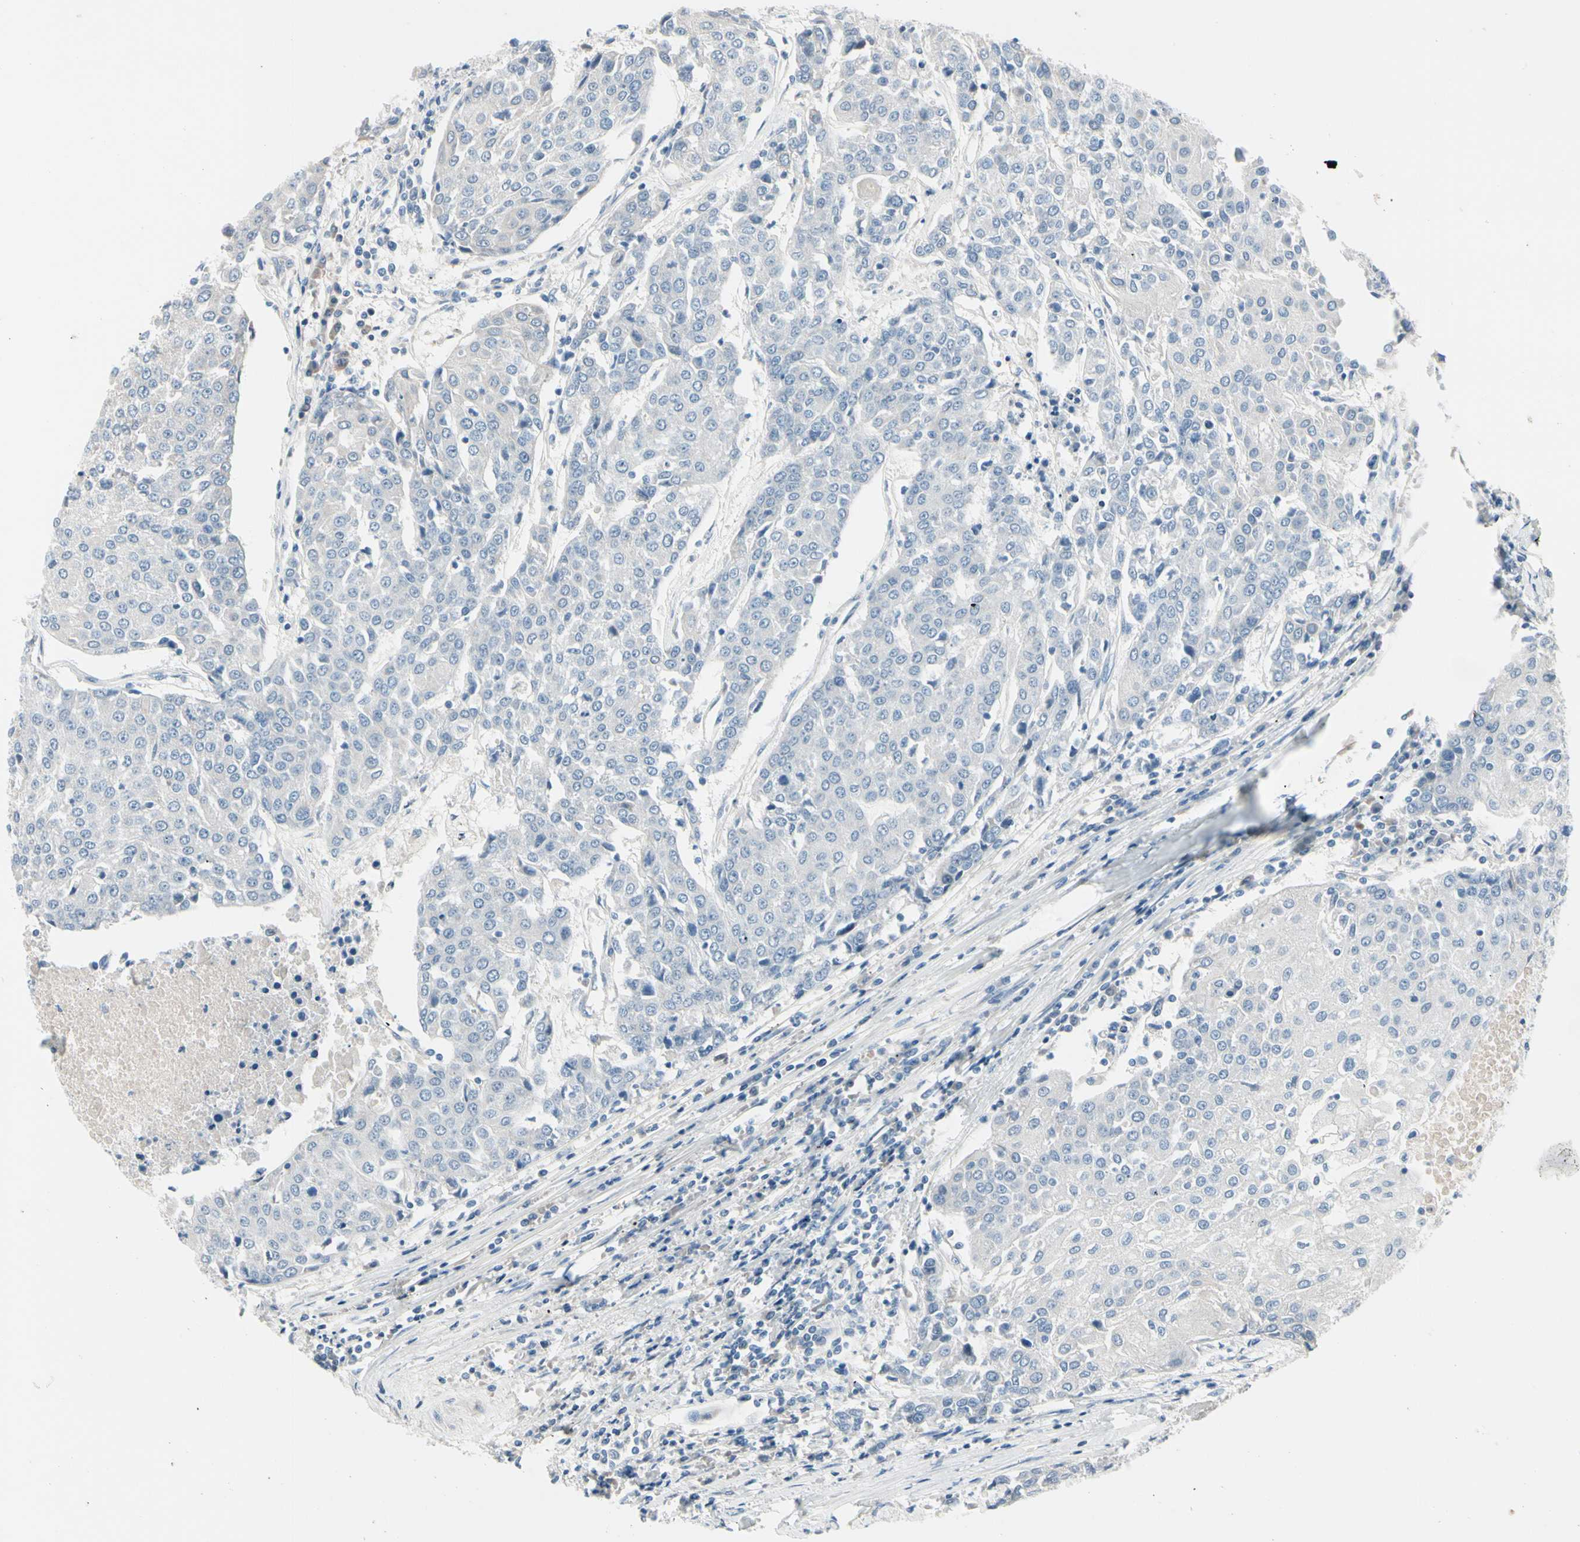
{"staining": {"intensity": "negative", "quantity": "none", "location": "none"}, "tissue": "urothelial cancer", "cell_type": "Tumor cells", "image_type": "cancer", "snomed": [{"axis": "morphology", "description": "Urothelial carcinoma, High grade"}, {"axis": "topography", "description": "Urinary bladder"}], "caption": "Image shows no significant protein staining in tumor cells of urothelial cancer. The staining is performed using DAB (3,3'-diaminobenzidine) brown chromogen with nuclei counter-stained in using hematoxylin.", "gene": "PGR", "patient": {"sex": "female", "age": 85}}